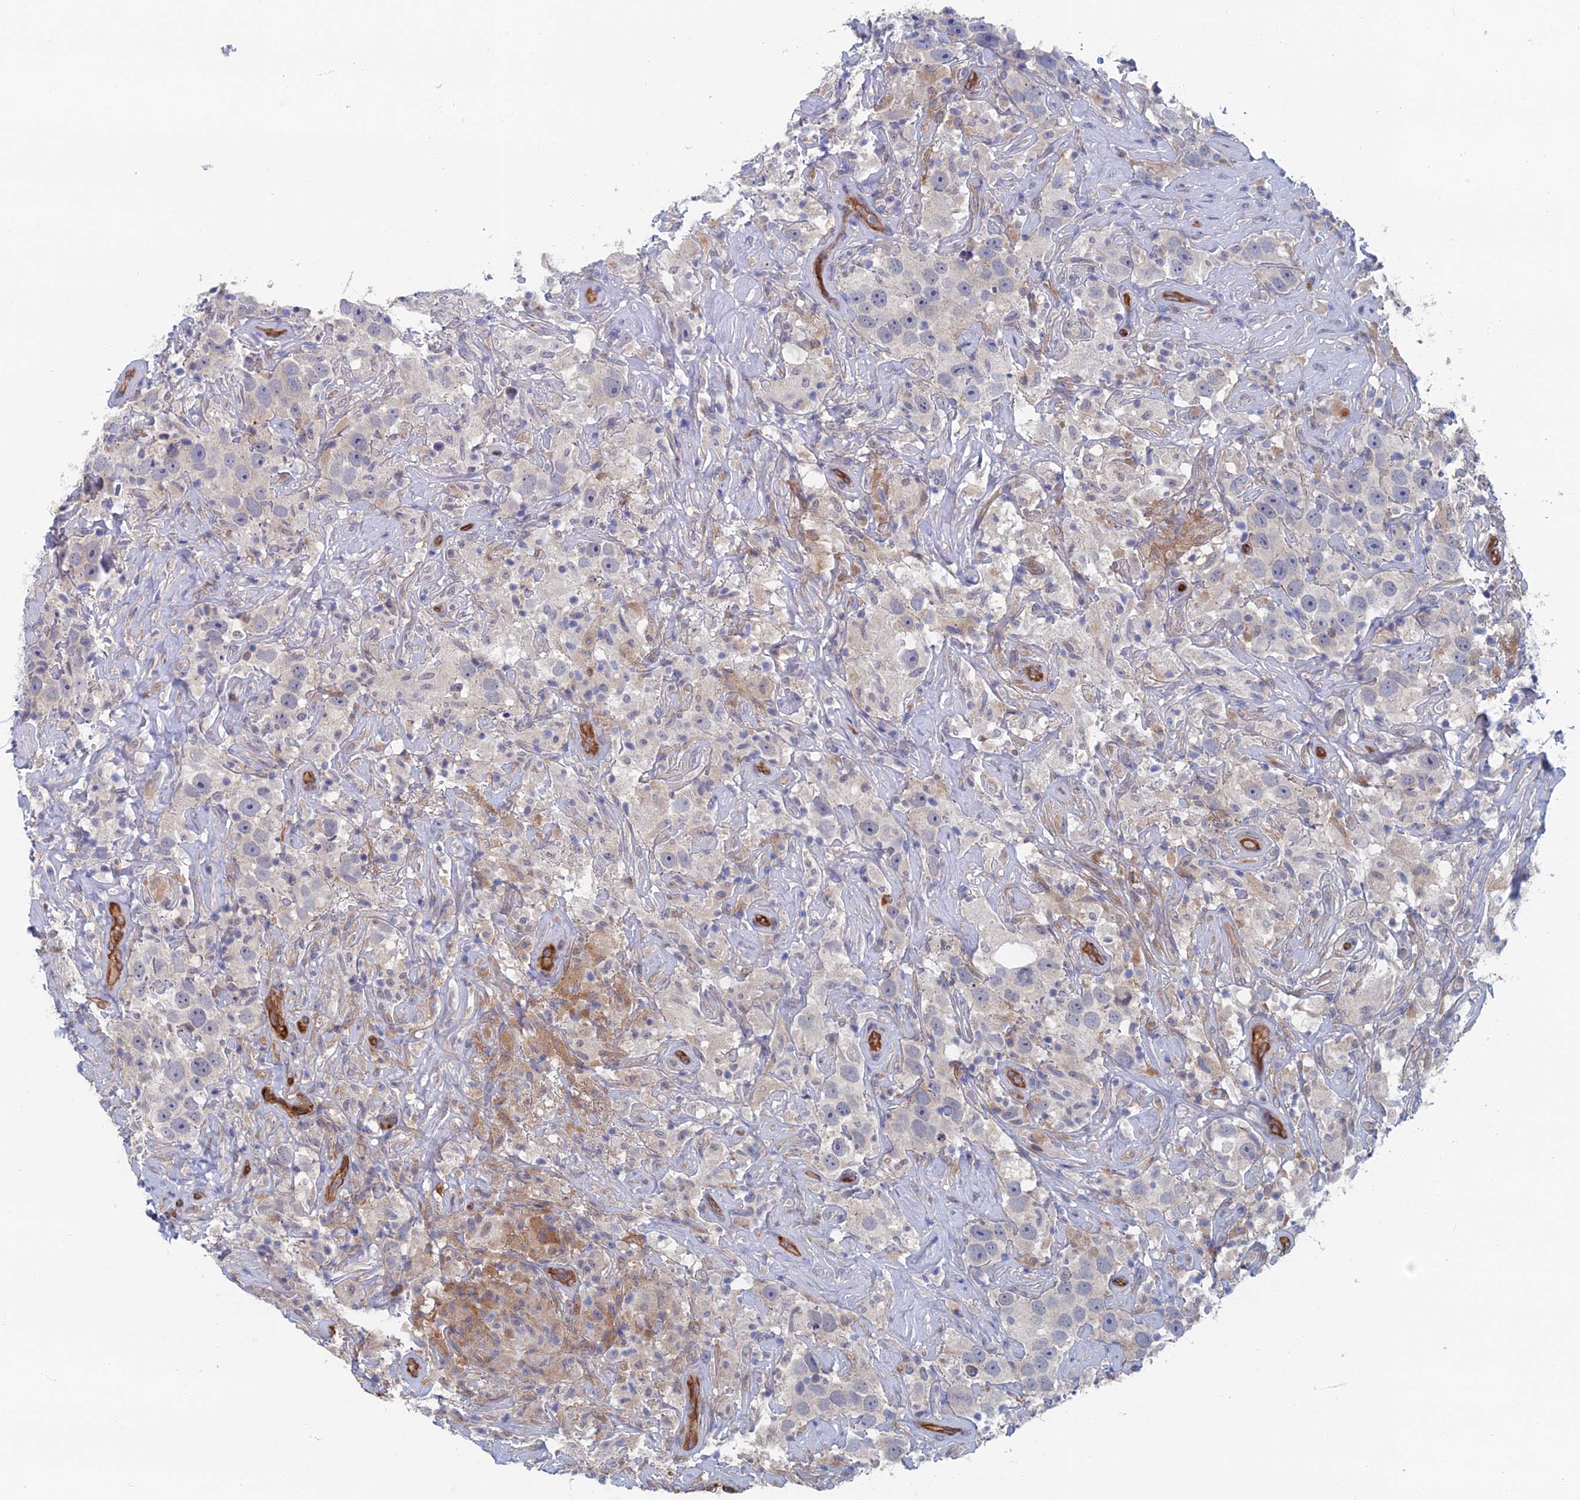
{"staining": {"intensity": "negative", "quantity": "none", "location": "none"}, "tissue": "testis cancer", "cell_type": "Tumor cells", "image_type": "cancer", "snomed": [{"axis": "morphology", "description": "Seminoma, NOS"}, {"axis": "topography", "description": "Testis"}], "caption": "Immunohistochemical staining of testis cancer (seminoma) reveals no significant staining in tumor cells.", "gene": "ARAP3", "patient": {"sex": "male", "age": 49}}